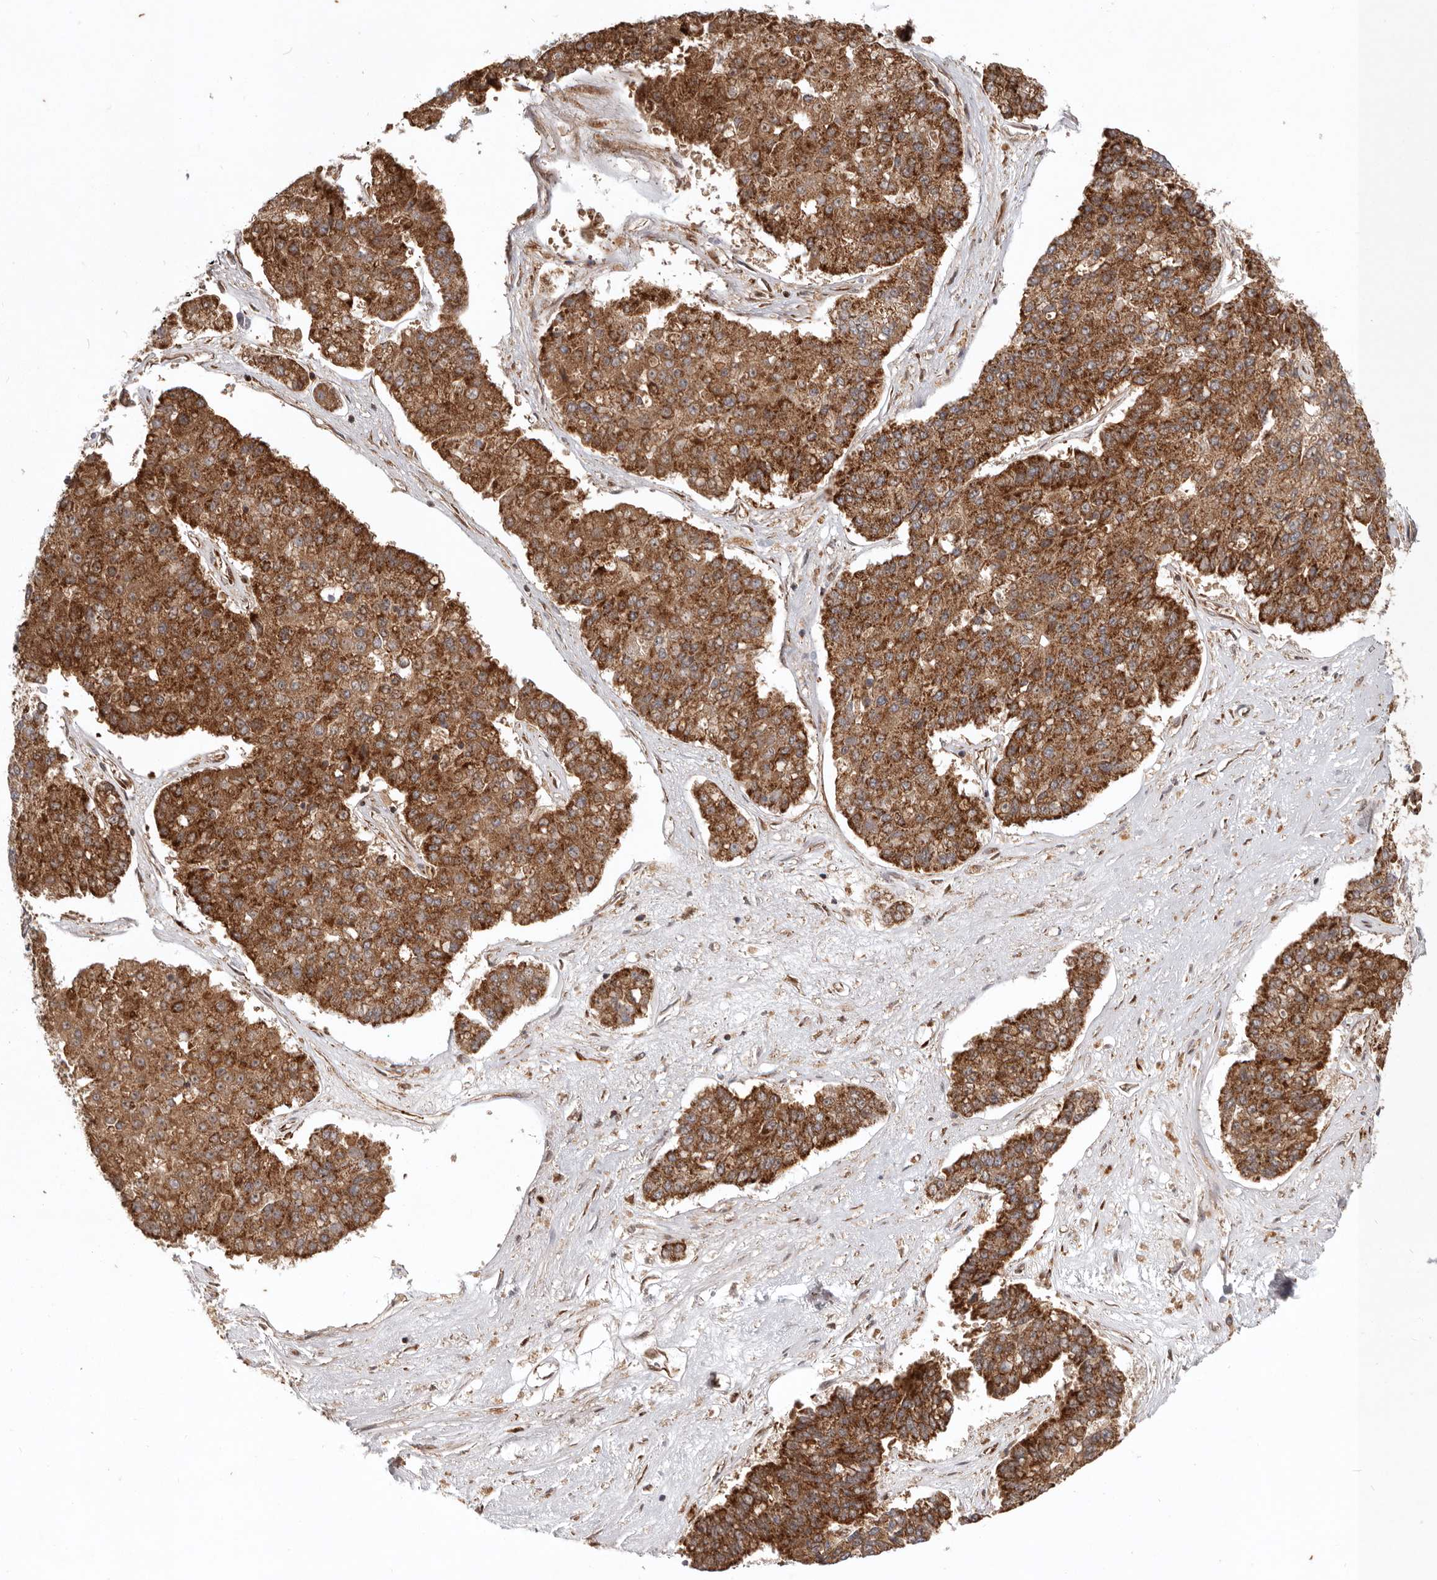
{"staining": {"intensity": "strong", "quantity": ">75%", "location": "cytoplasmic/membranous"}, "tissue": "pancreatic cancer", "cell_type": "Tumor cells", "image_type": "cancer", "snomed": [{"axis": "morphology", "description": "Adenocarcinoma, NOS"}, {"axis": "topography", "description": "Pancreas"}], "caption": "Pancreatic cancer (adenocarcinoma) stained for a protein demonstrates strong cytoplasmic/membranous positivity in tumor cells.", "gene": "MRPS10", "patient": {"sex": "male", "age": 50}}